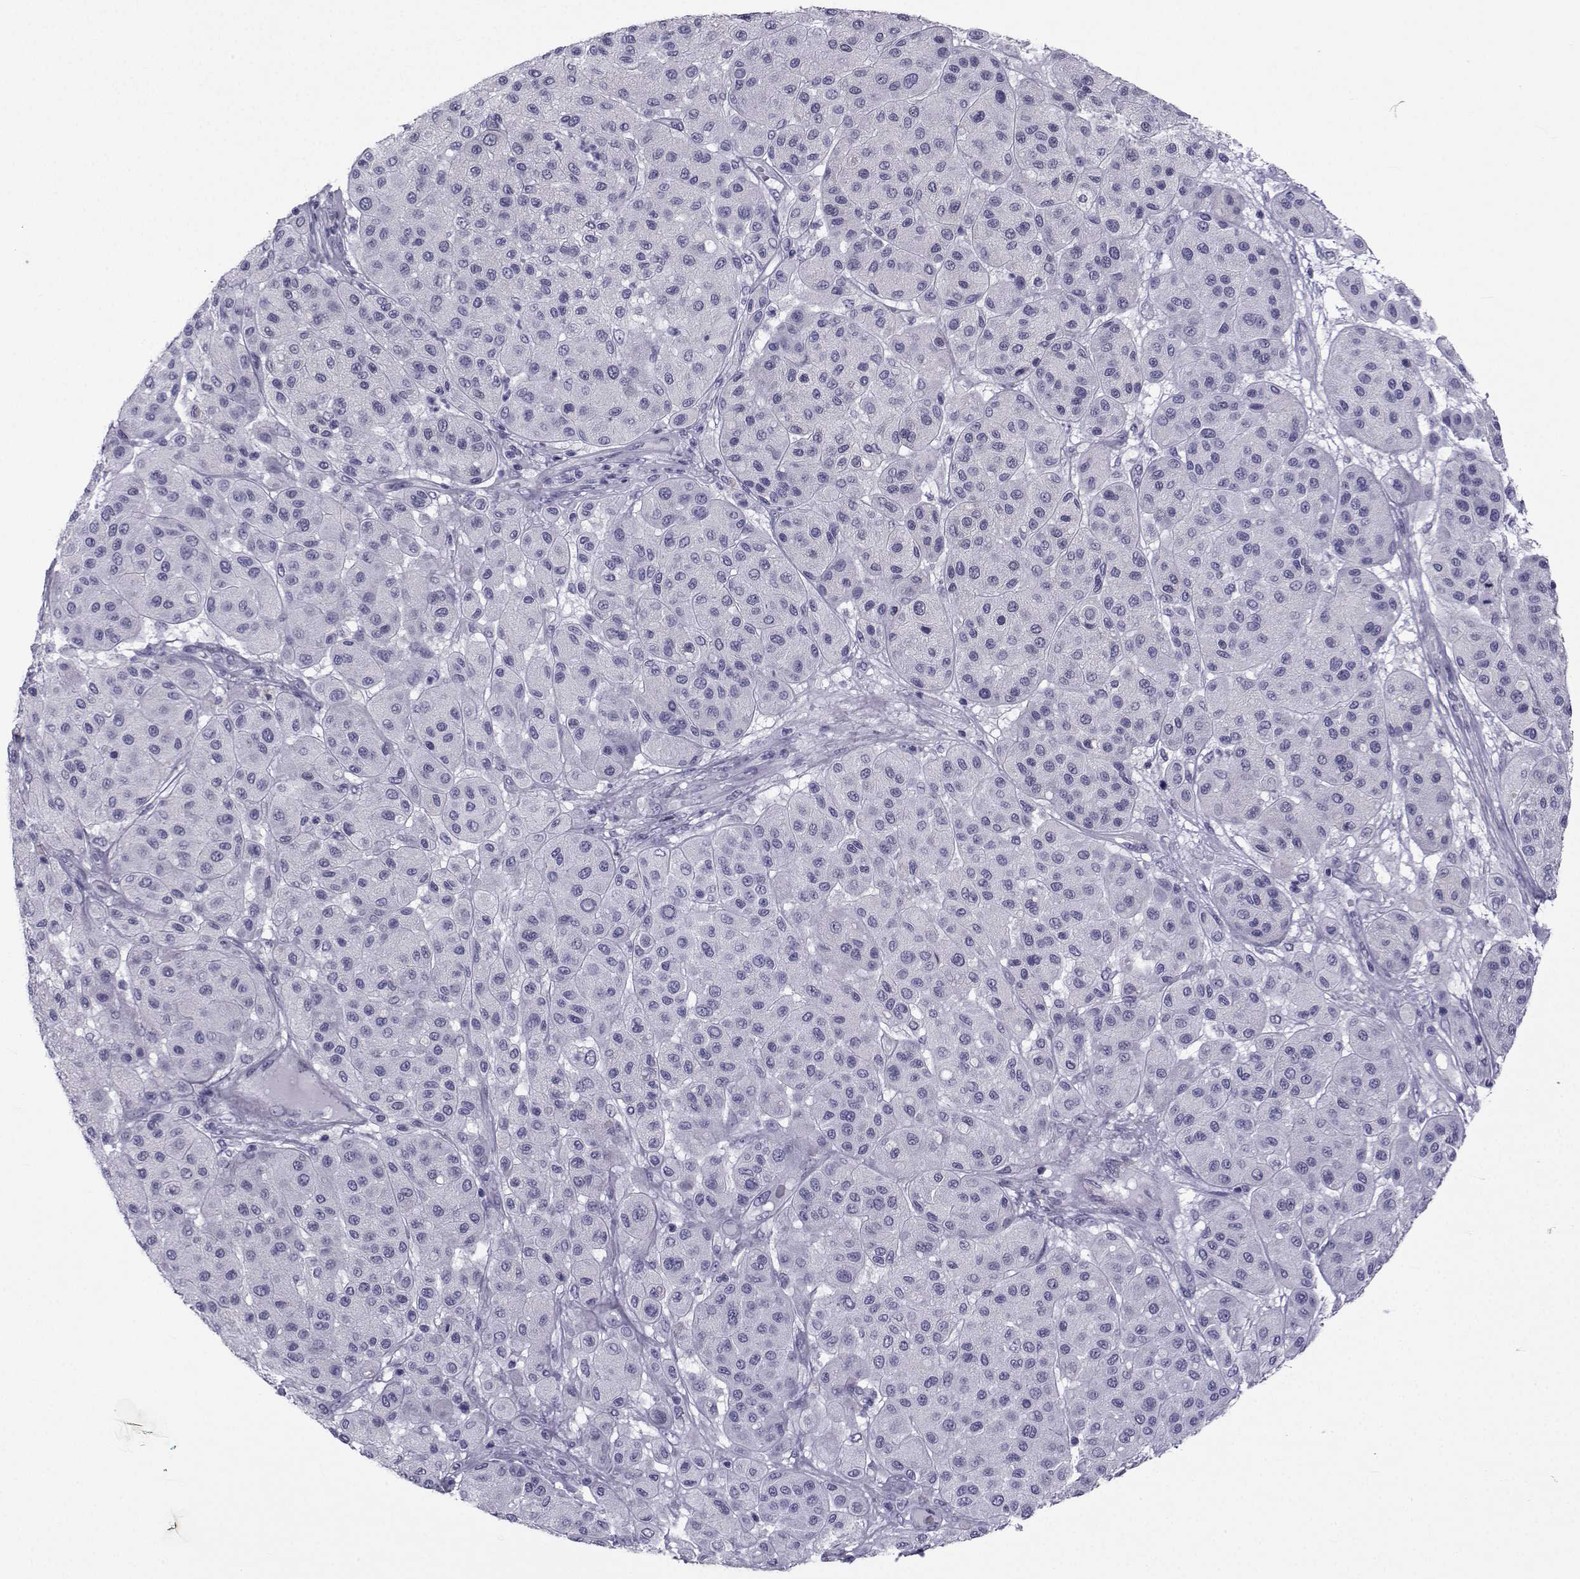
{"staining": {"intensity": "negative", "quantity": "none", "location": "none"}, "tissue": "melanoma", "cell_type": "Tumor cells", "image_type": "cancer", "snomed": [{"axis": "morphology", "description": "Malignant melanoma, Metastatic site"}, {"axis": "topography", "description": "Smooth muscle"}], "caption": "Malignant melanoma (metastatic site) stained for a protein using IHC exhibits no staining tumor cells.", "gene": "SPANXD", "patient": {"sex": "male", "age": 41}}